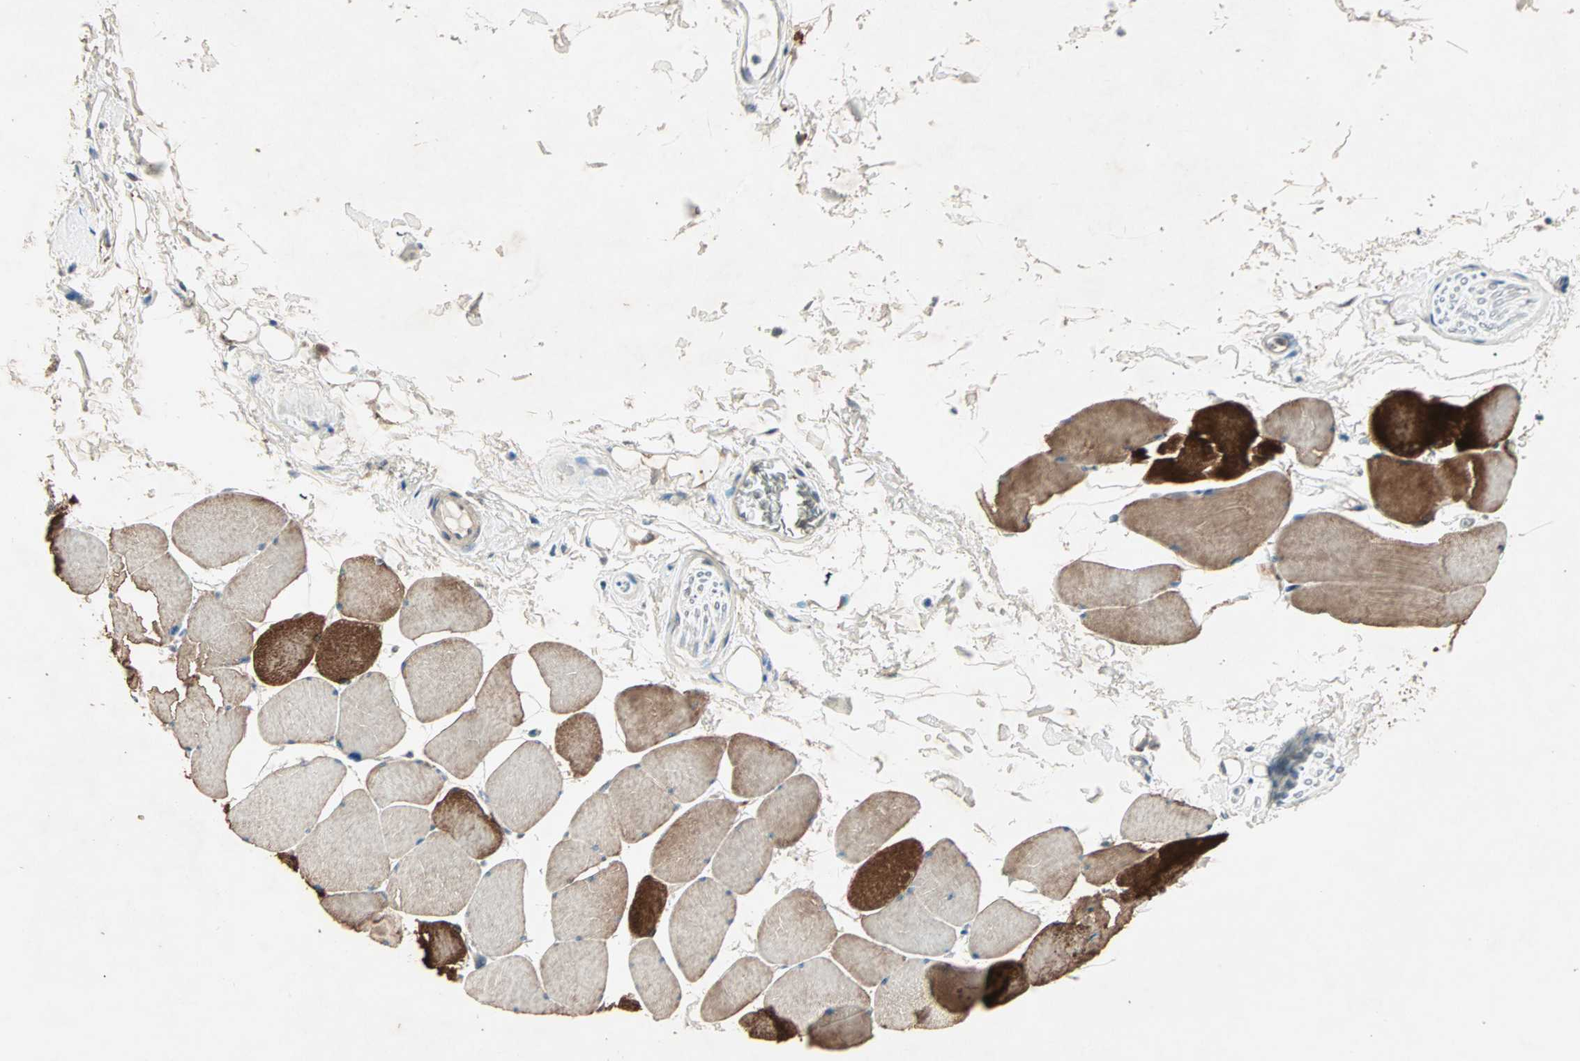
{"staining": {"intensity": "strong", "quantity": "25%-75%", "location": "cytoplasmic/membranous"}, "tissue": "skeletal muscle", "cell_type": "Myocytes", "image_type": "normal", "snomed": [{"axis": "morphology", "description": "Normal tissue, NOS"}, {"axis": "topography", "description": "Skeletal muscle"}], "caption": "Approximately 25%-75% of myocytes in normal skeletal muscle display strong cytoplasmic/membranous protein expression as visualized by brown immunohistochemical staining.", "gene": "SDSL", "patient": {"sex": "male", "age": 62}}